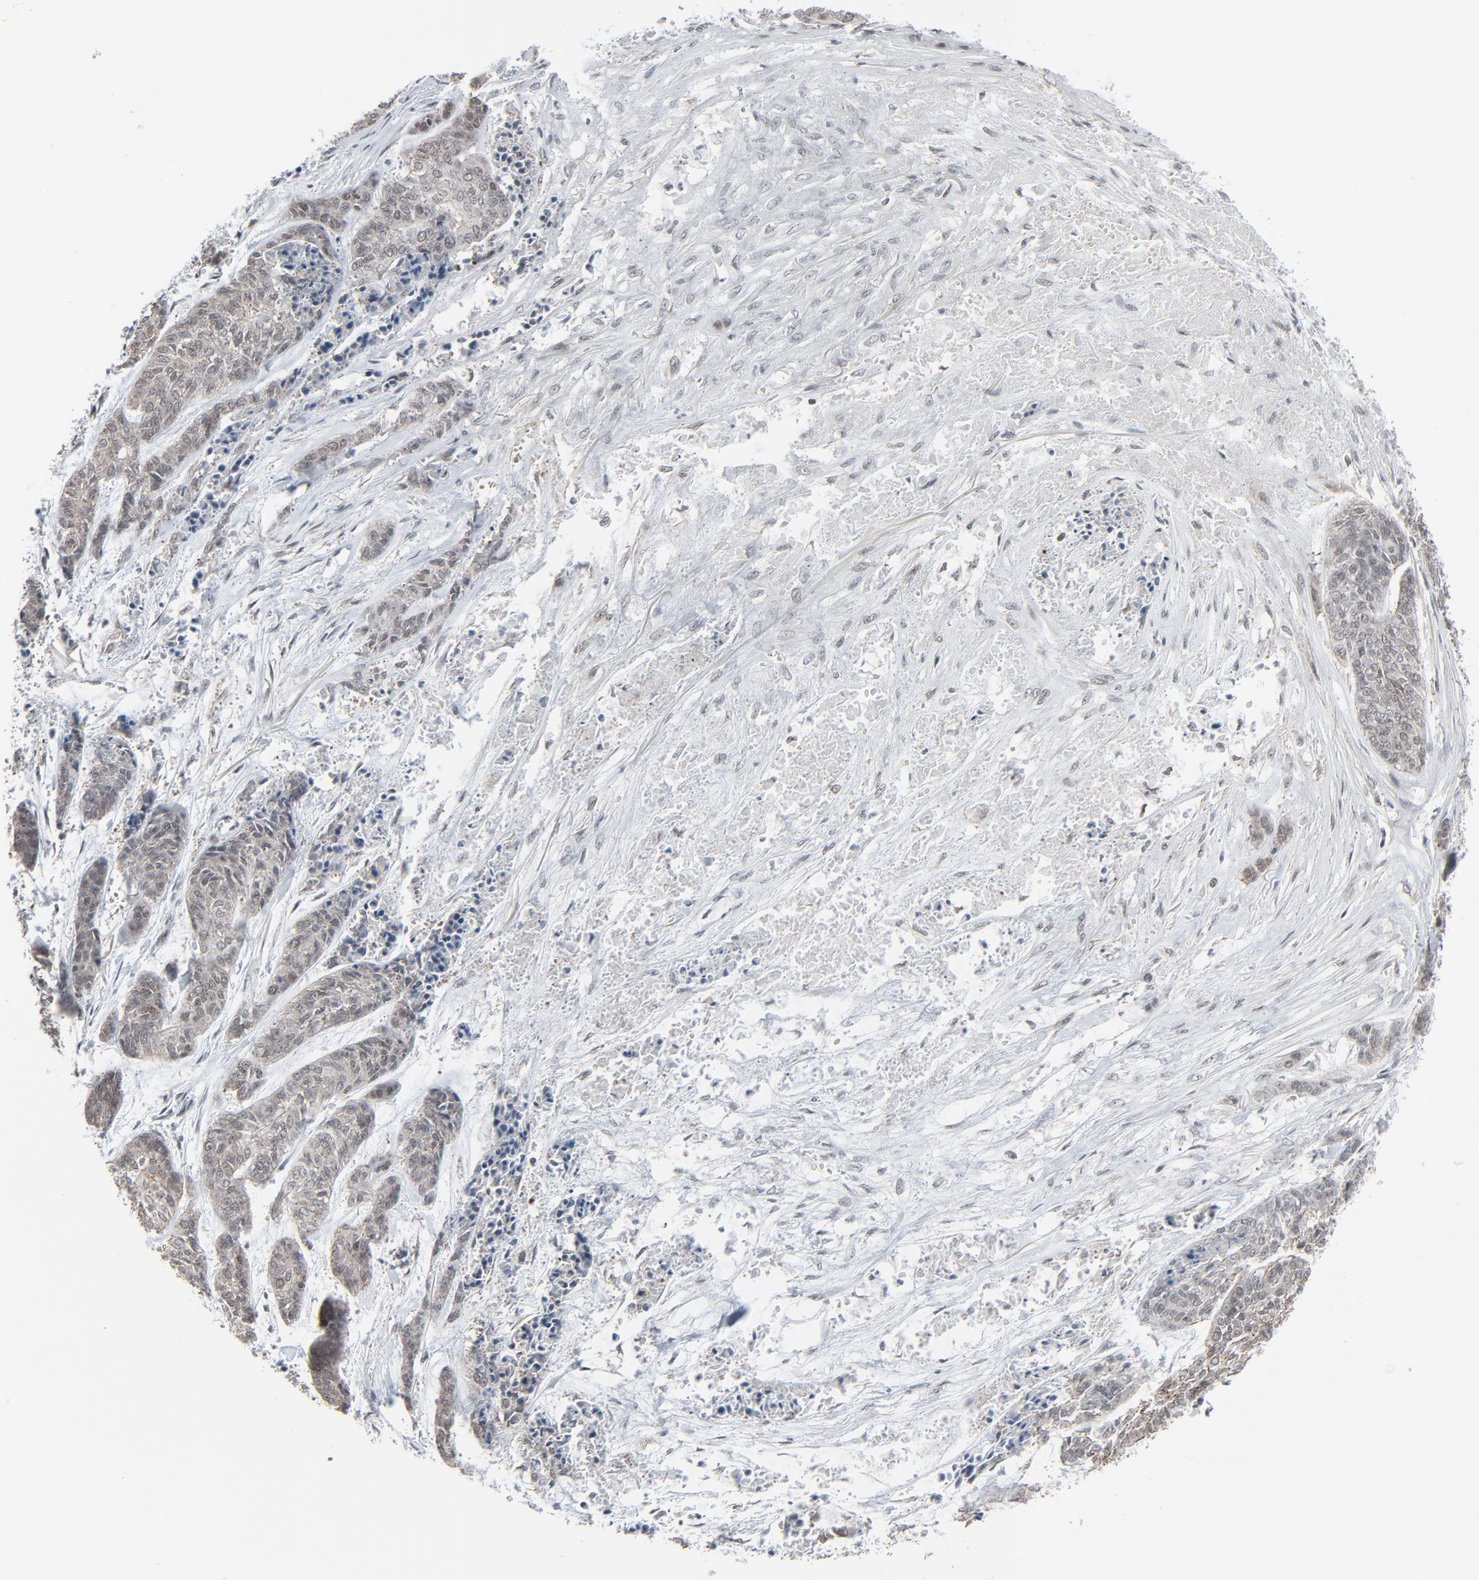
{"staining": {"intensity": "weak", "quantity": ">75%", "location": "cytoplasmic/membranous,nuclear"}, "tissue": "skin cancer", "cell_type": "Tumor cells", "image_type": "cancer", "snomed": [{"axis": "morphology", "description": "Basal cell carcinoma"}, {"axis": "topography", "description": "Skin"}], "caption": "An immunohistochemistry (IHC) micrograph of neoplastic tissue is shown. Protein staining in brown labels weak cytoplasmic/membranous and nuclear positivity in basal cell carcinoma (skin) within tumor cells. The staining was performed using DAB (3,3'-diaminobenzidine), with brown indicating positive protein expression. Nuclei are stained blue with hematoxylin.", "gene": "FBXO28", "patient": {"sex": "female", "age": 64}}